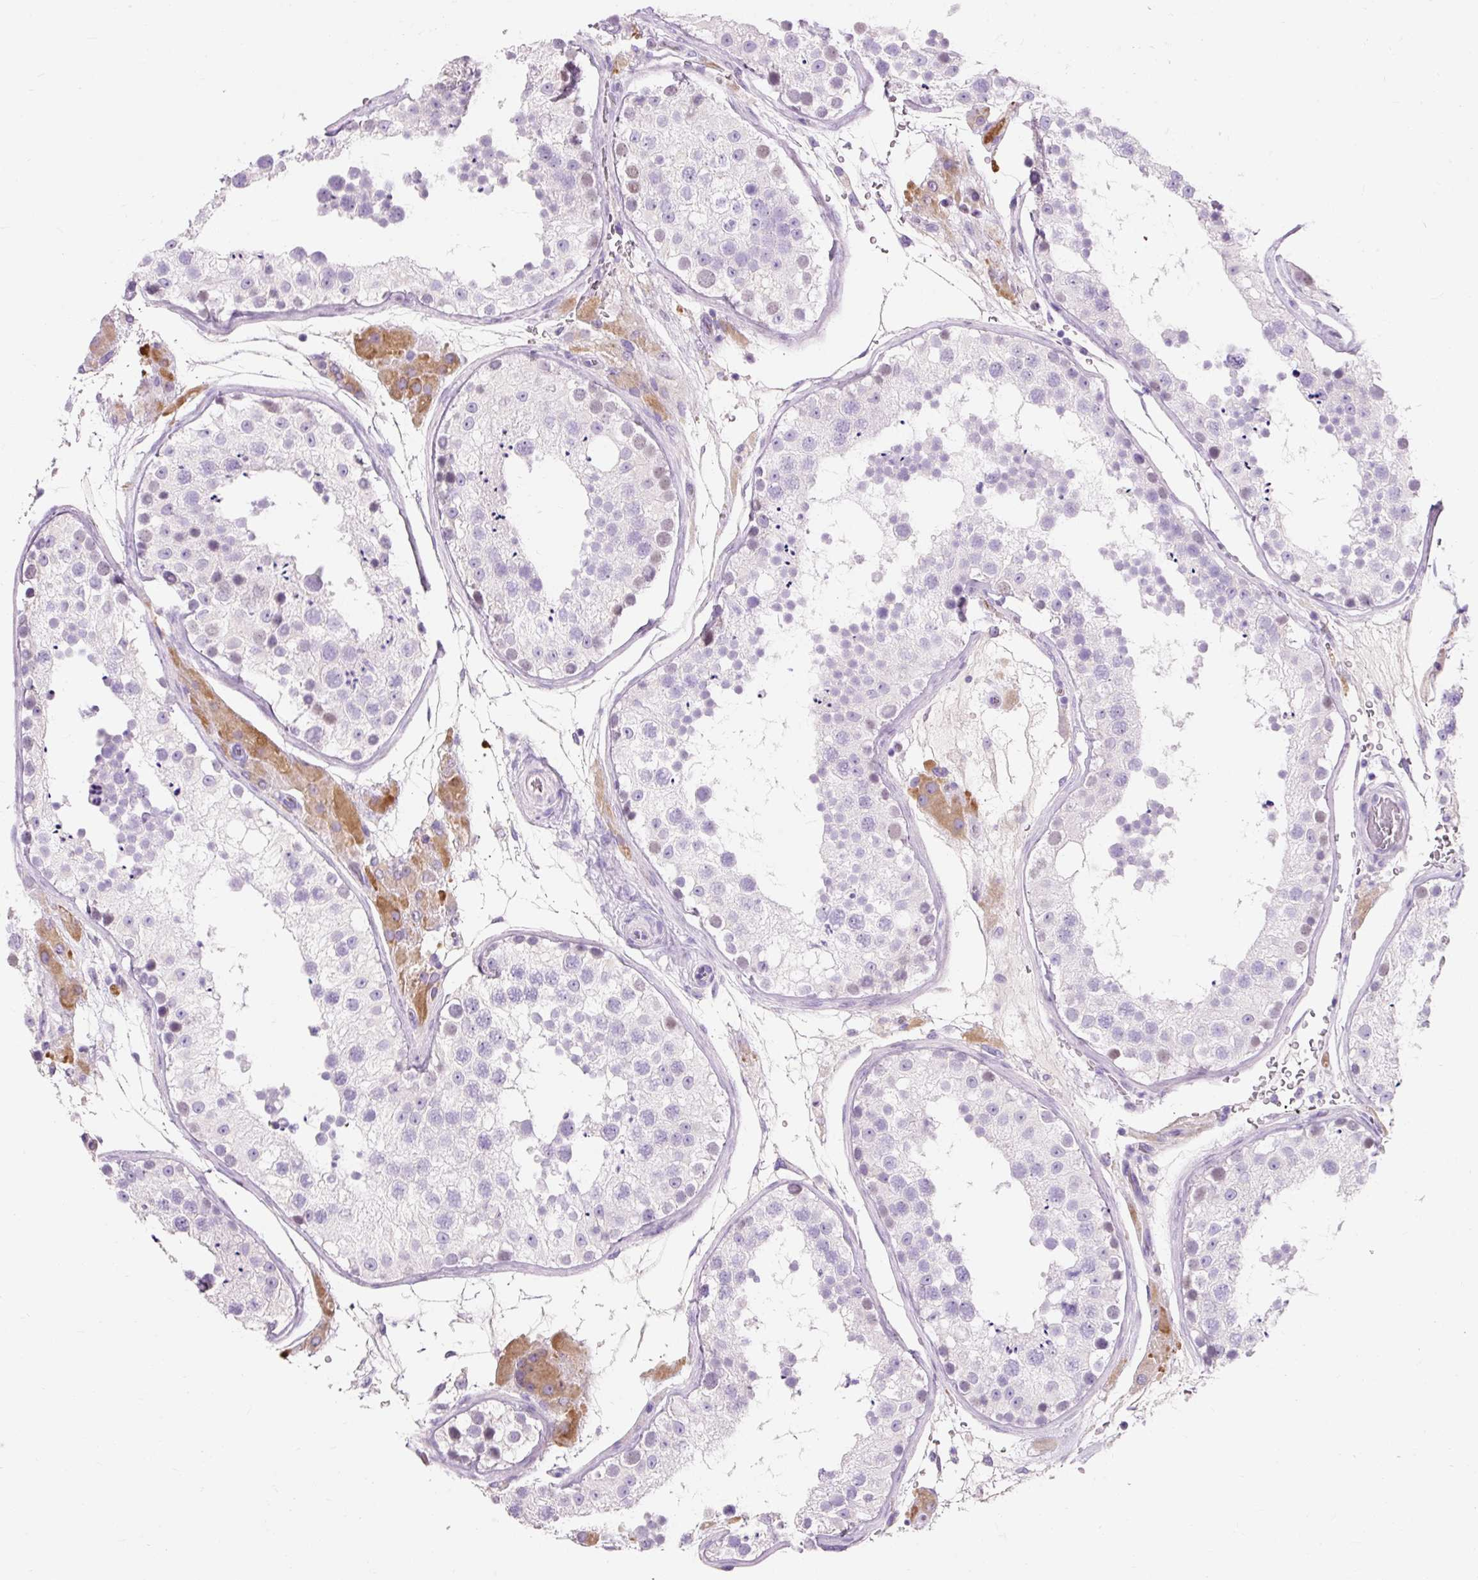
{"staining": {"intensity": "negative", "quantity": "none", "location": "none"}, "tissue": "testis", "cell_type": "Cells in seminiferous ducts", "image_type": "normal", "snomed": [{"axis": "morphology", "description": "Normal tissue, NOS"}, {"axis": "topography", "description": "Testis"}], "caption": "This is a photomicrograph of IHC staining of benign testis, which shows no staining in cells in seminiferous ducts. (DAB immunohistochemistry with hematoxylin counter stain).", "gene": "TMEM213", "patient": {"sex": "male", "age": 26}}